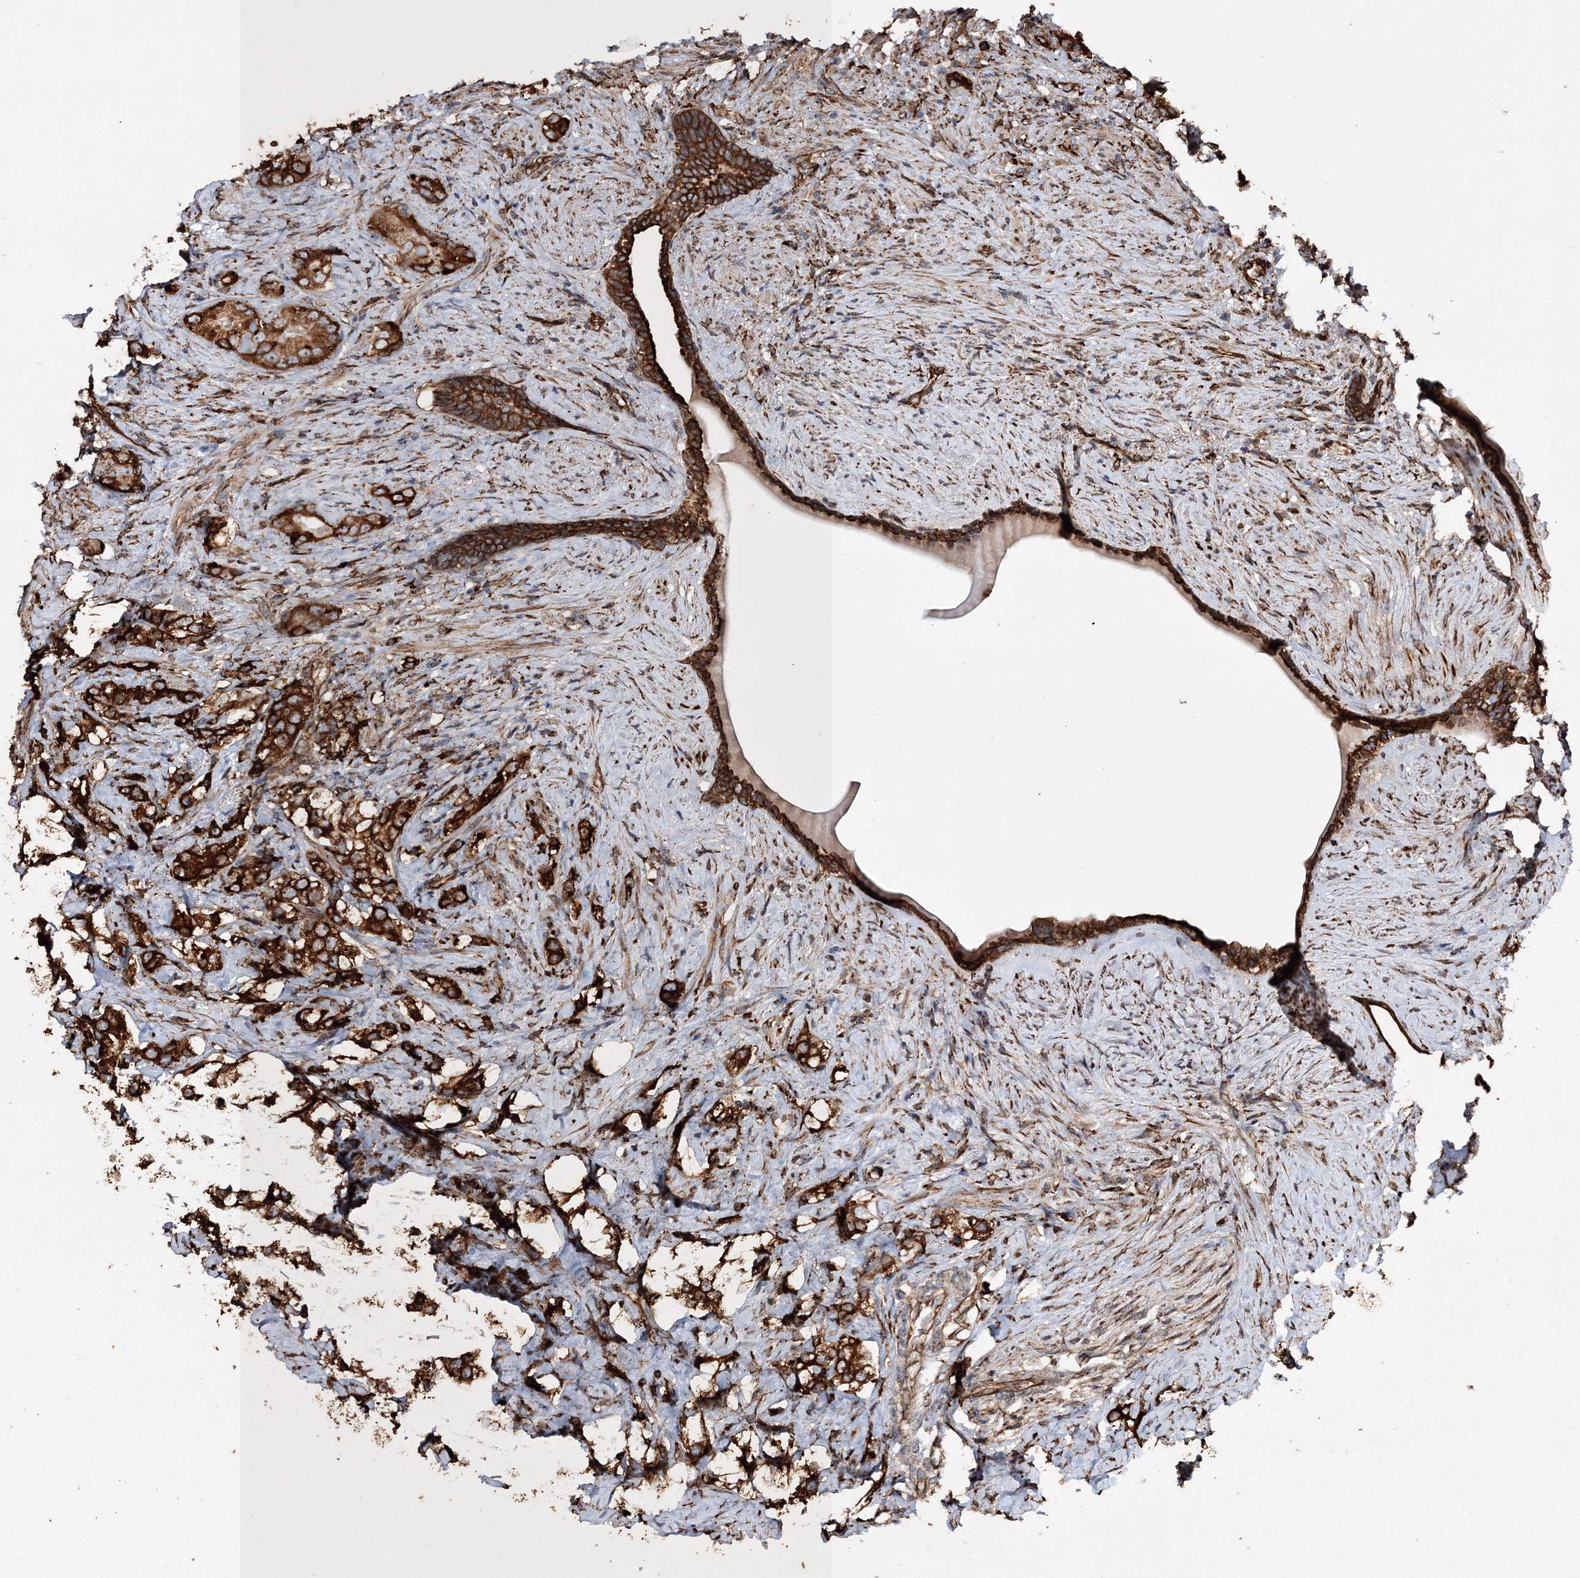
{"staining": {"intensity": "strong", "quantity": ">75%", "location": "cytoplasmic/membranous"}, "tissue": "prostate cancer", "cell_type": "Tumor cells", "image_type": "cancer", "snomed": [{"axis": "morphology", "description": "Adenocarcinoma, High grade"}, {"axis": "topography", "description": "Prostate"}], "caption": "Immunohistochemistry (IHC) (DAB (3,3'-diaminobenzidine)) staining of prostate cancer reveals strong cytoplasmic/membranous protein expression in approximately >75% of tumor cells.", "gene": "SCRN3", "patient": {"sex": "male", "age": 63}}